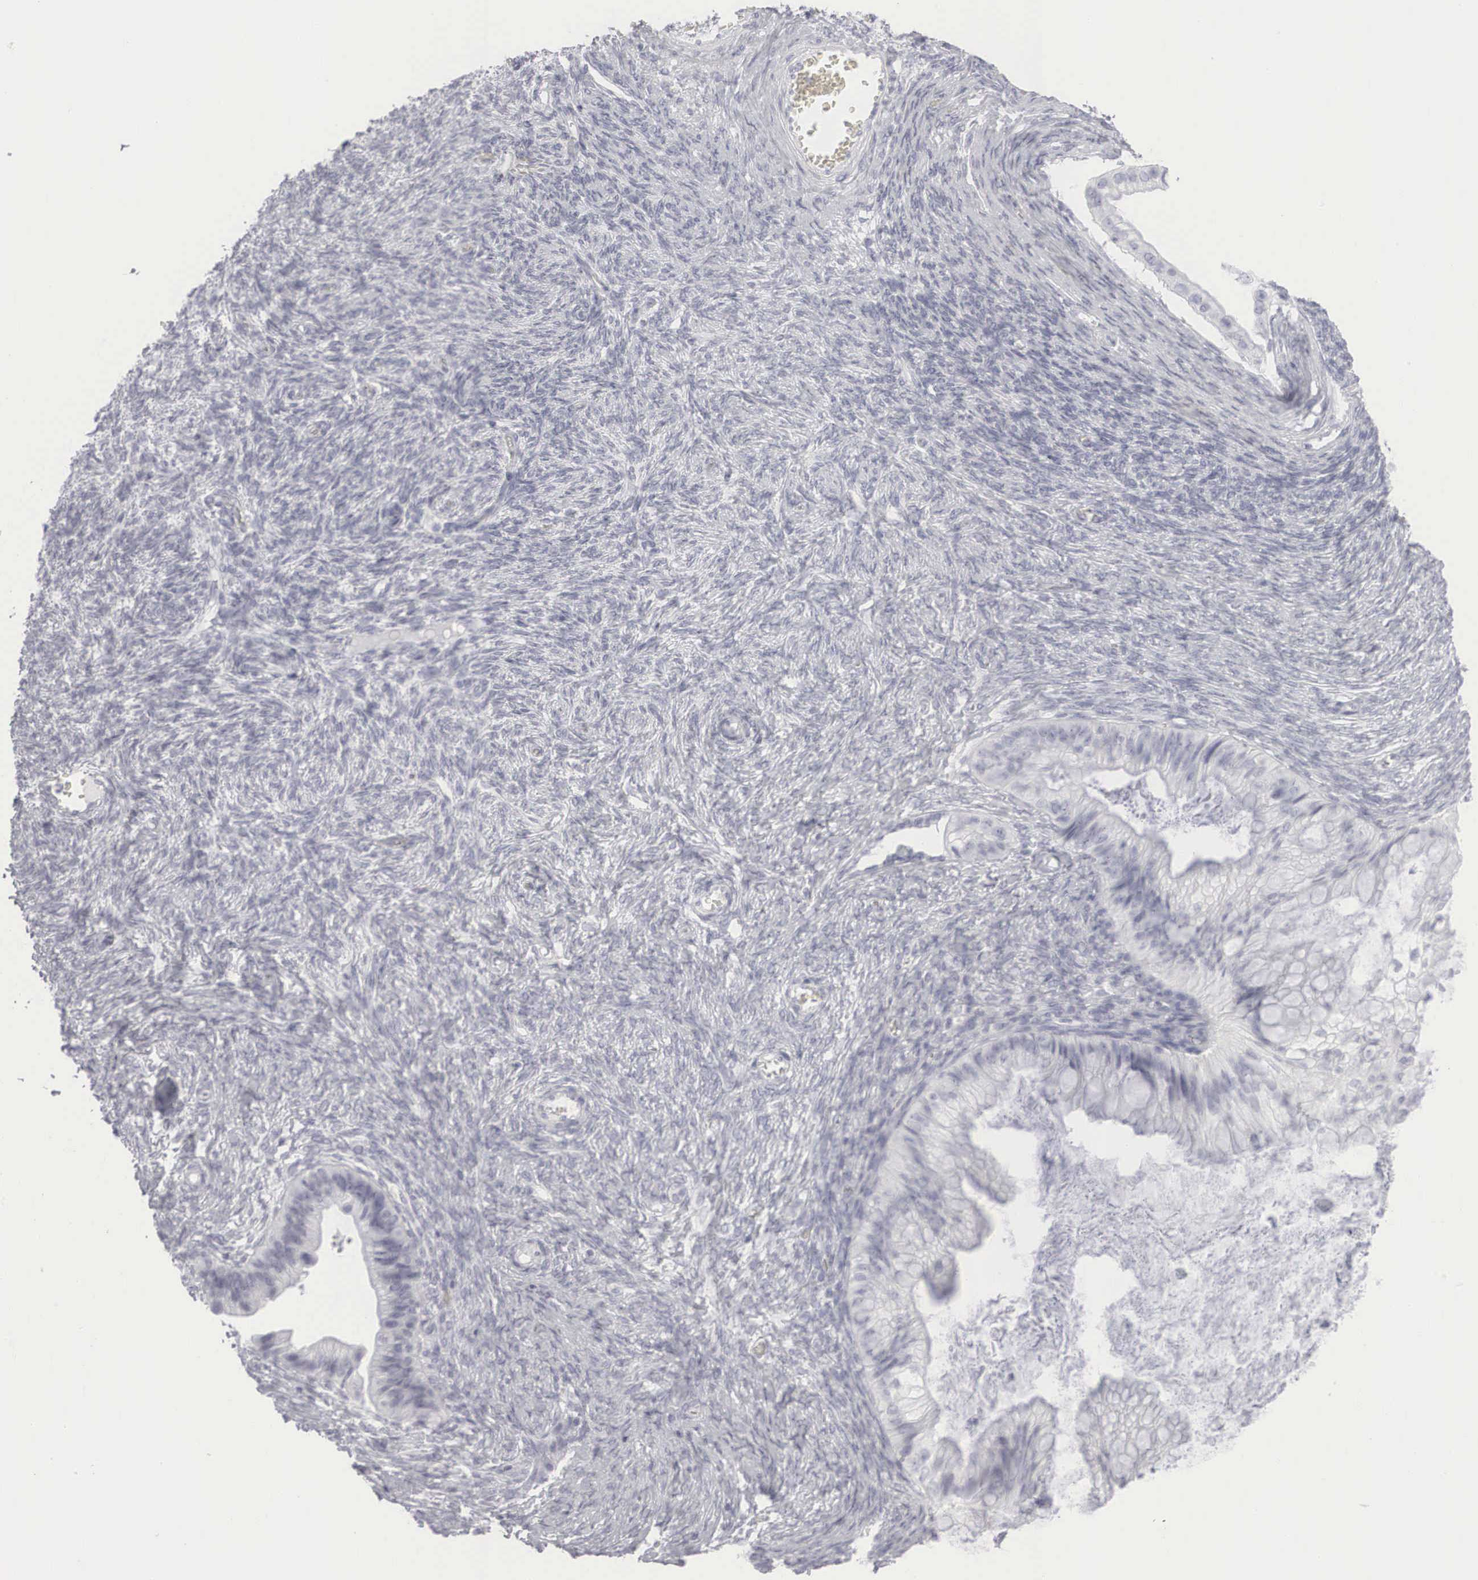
{"staining": {"intensity": "negative", "quantity": "none", "location": "none"}, "tissue": "ovarian cancer", "cell_type": "Tumor cells", "image_type": "cancer", "snomed": [{"axis": "morphology", "description": "Cystadenocarcinoma, mucinous, NOS"}, {"axis": "topography", "description": "Ovary"}], "caption": "Immunohistochemistry (IHC) photomicrograph of neoplastic tissue: human mucinous cystadenocarcinoma (ovarian) stained with DAB (3,3'-diaminobenzidine) displays no significant protein expression in tumor cells.", "gene": "KRT14", "patient": {"sex": "female", "age": 57}}